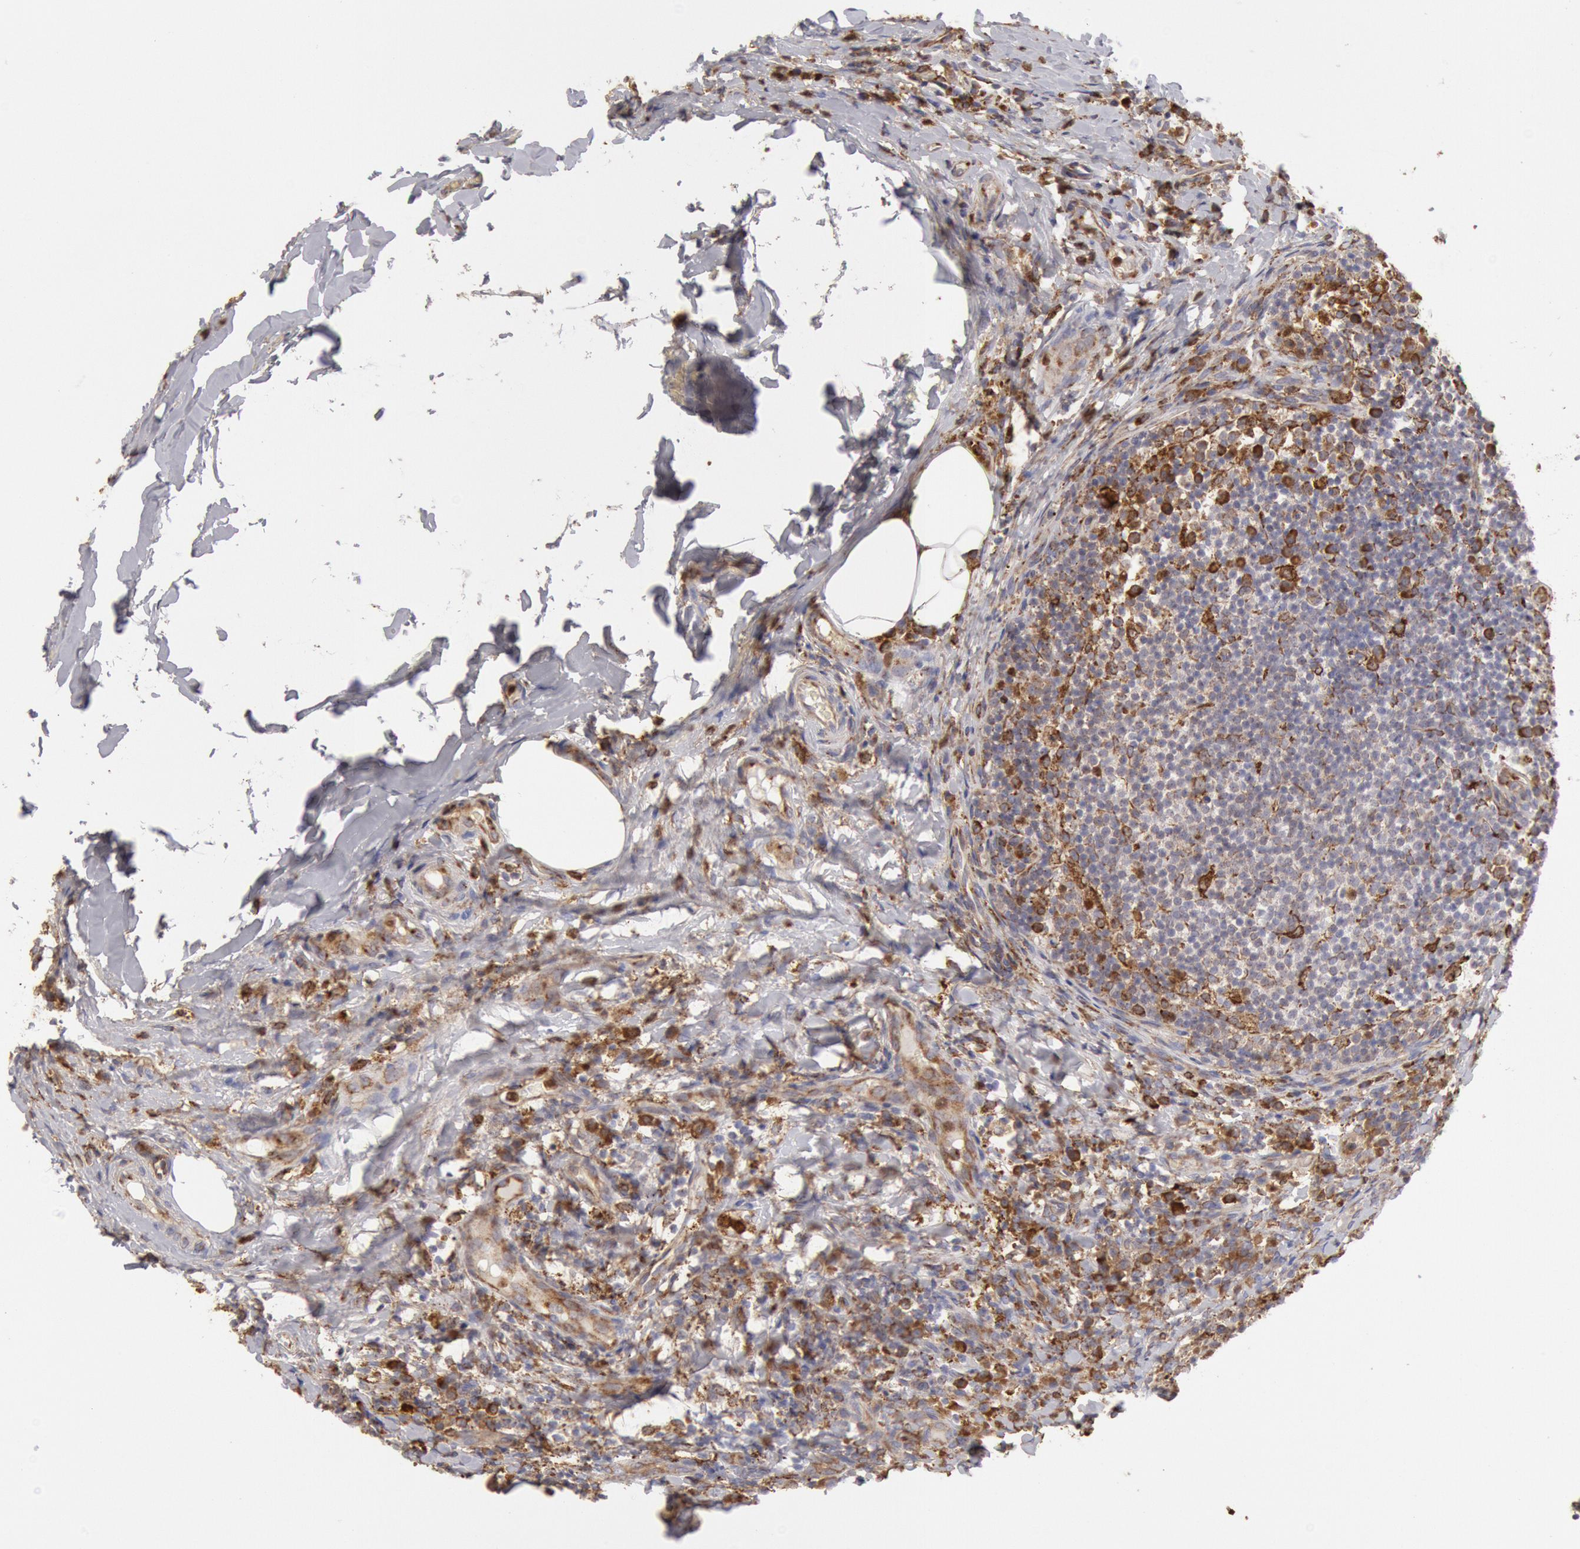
{"staining": {"intensity": "moderate", "quantity": "25%-75%", "location": "cytoplasmic/membranous"}, "tissue": "lymph node", "cell_type": "Germinal center cells", "image_type": "normal", "snomed": [{"axis": "morphology", "description": "Normal tissue, NOS"}, {"axis": "morphology", "description": "Inflammation, NOS"}, {"axis": "topography", "description": "Lymph node"}], "caption": "Immunohistochemistry (DAB) staining of benign human lymph node reveals moderate cytoplasmic/membranous protein staining in about 25%-75% of germinal center cells. (brown staining indicates protein expression, while blue staining denotes nuclei).", "gene": "ERP44", "patient": {"sex": "male", "age": 46}}